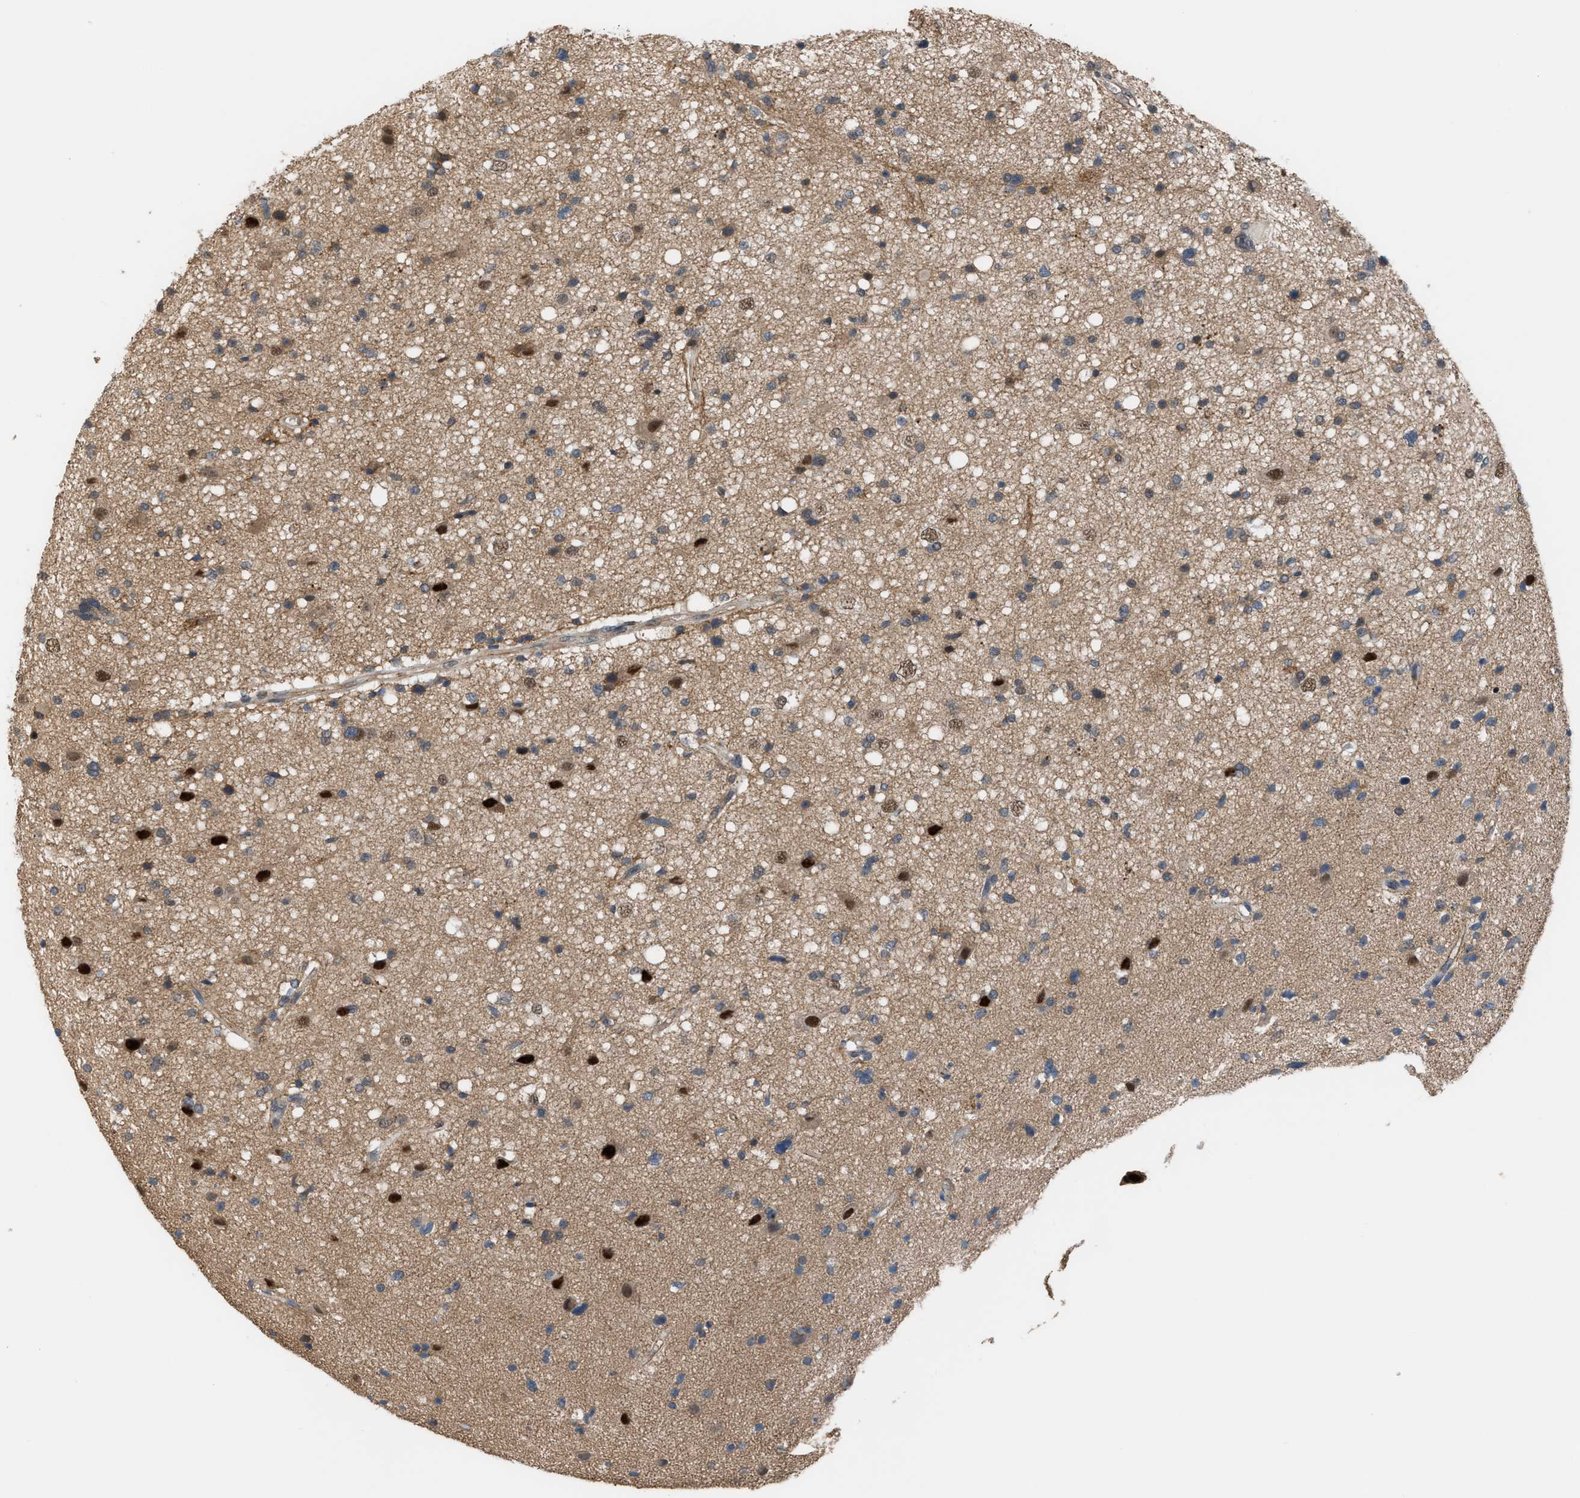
{"staining": {"intensity": "weak", "quantity": "<25%", "location": "cytoplasmic/membranous"}, "tissue": "glioma", "cell_type": "Tumor cells", "image_type": "cancer", "snomed": [{"axis": "morphology", "description": "Glioma, malignant, High grade"}, {"axis": "topography", "description": "Brain"}], "caption": "Protein analysis of high-grade glioma (malignant) displays no significant staining in tumor cells.", "gene": "RFFL", "patient": {"sex": "male", "age": 33}}